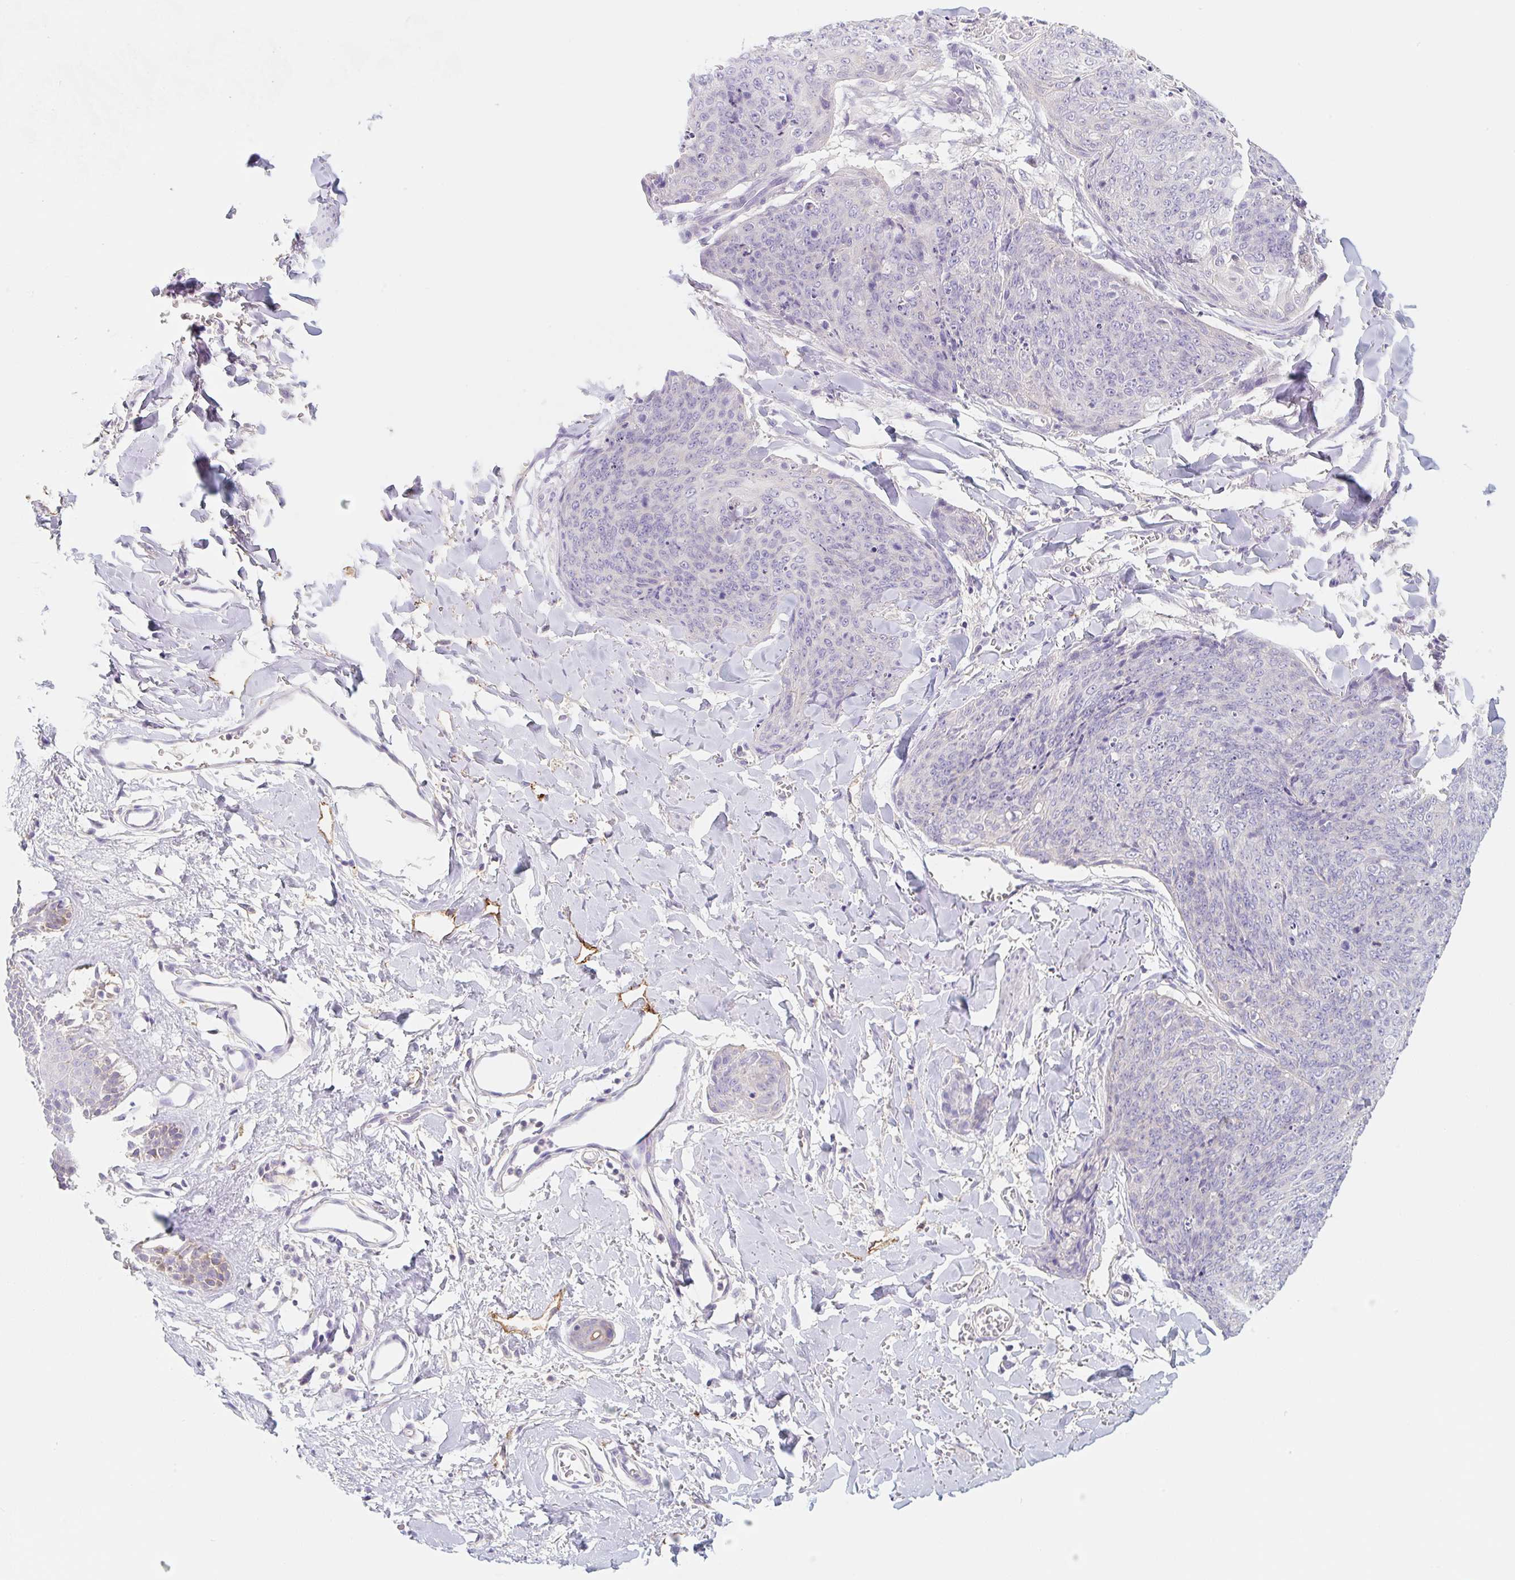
{"staining": {"intensity": "negative", "quantity": "none", "location": "none"}, "tissue": "skin cancer", "cell_type": "Tumor cells", "image_type": "cancer", "snomed": [{"axis": "morphology", "description": "Squamous cell carcinoma, NOS"}, {"axis": "topography", "description": "Skin"}, {"axis": "topography", "description": "Vulva"}], "caption": "IHC image of skin squamous cell carcinoma stained for a protein (brown), which displays no positivity in tumor cells.", "gene": "LYVE1", "patient": {"sex": "female", "age": 85}}